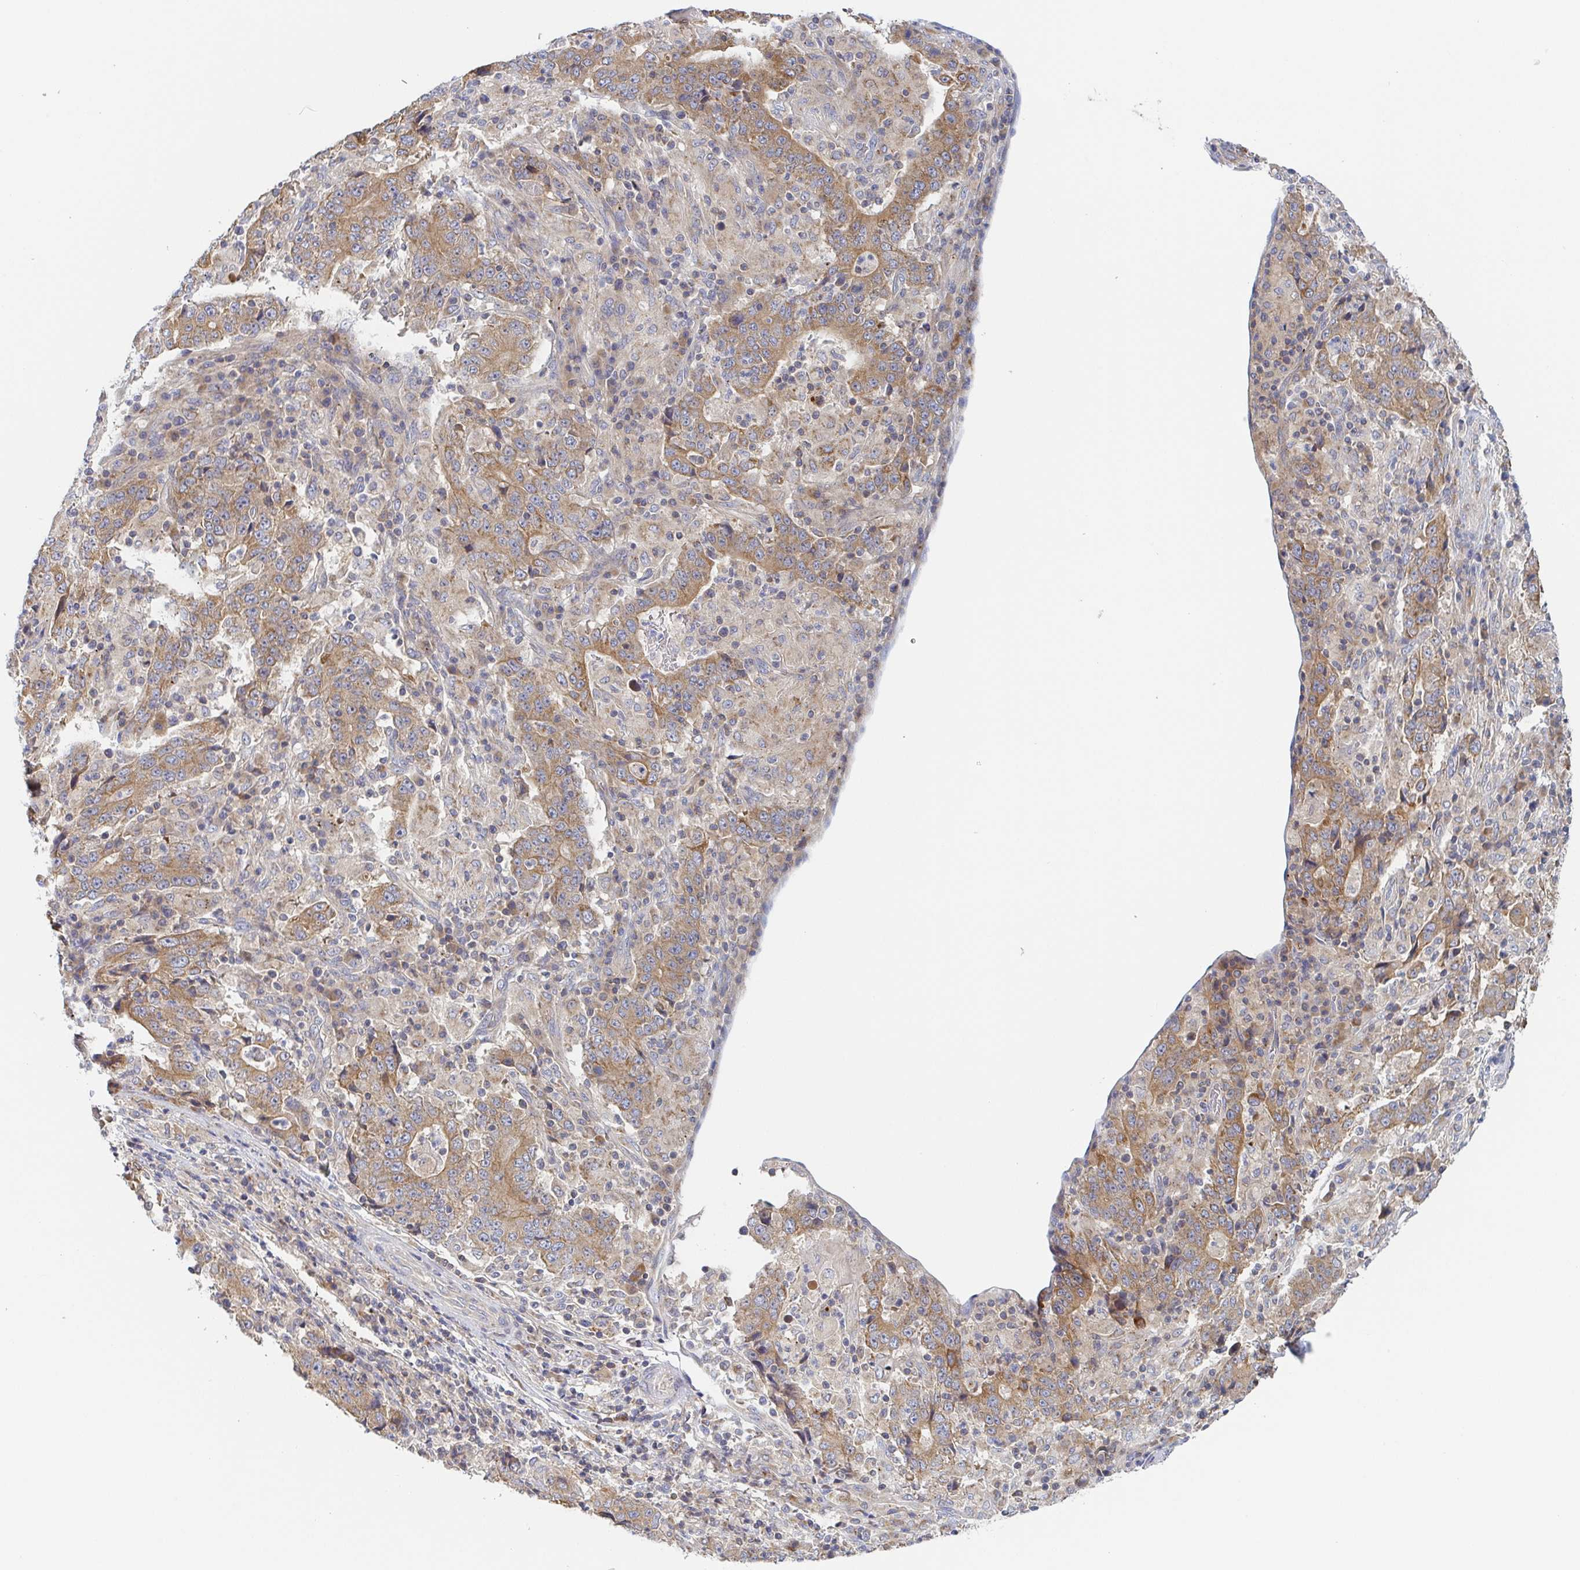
{"staining": {"intensity": "moderate", "quantity": ">75%", "location": "cytoplasmic/membranous"}, "tissue": "stomach cancer", "cell_type": "Tumor cells", "image_type": "cancer", "snomed": [{"axis": "morphology", "description": "Normal tissue, NOS"}, {"axis": "morphology", "description": "Adenocarcinoma, NOS"}, {"axis": "topography", "description": "Stomach, upper"}, {"axis": "topography", "description": "Stomach"}], "caption": "An image of human stomach adenocarcinoma stained for a protein demonstrates moderate cytoplasmic/membranous brown staining in tumor cells.", "gene": "TUFT1", "patient": {"sex": "male", "age": 59}}